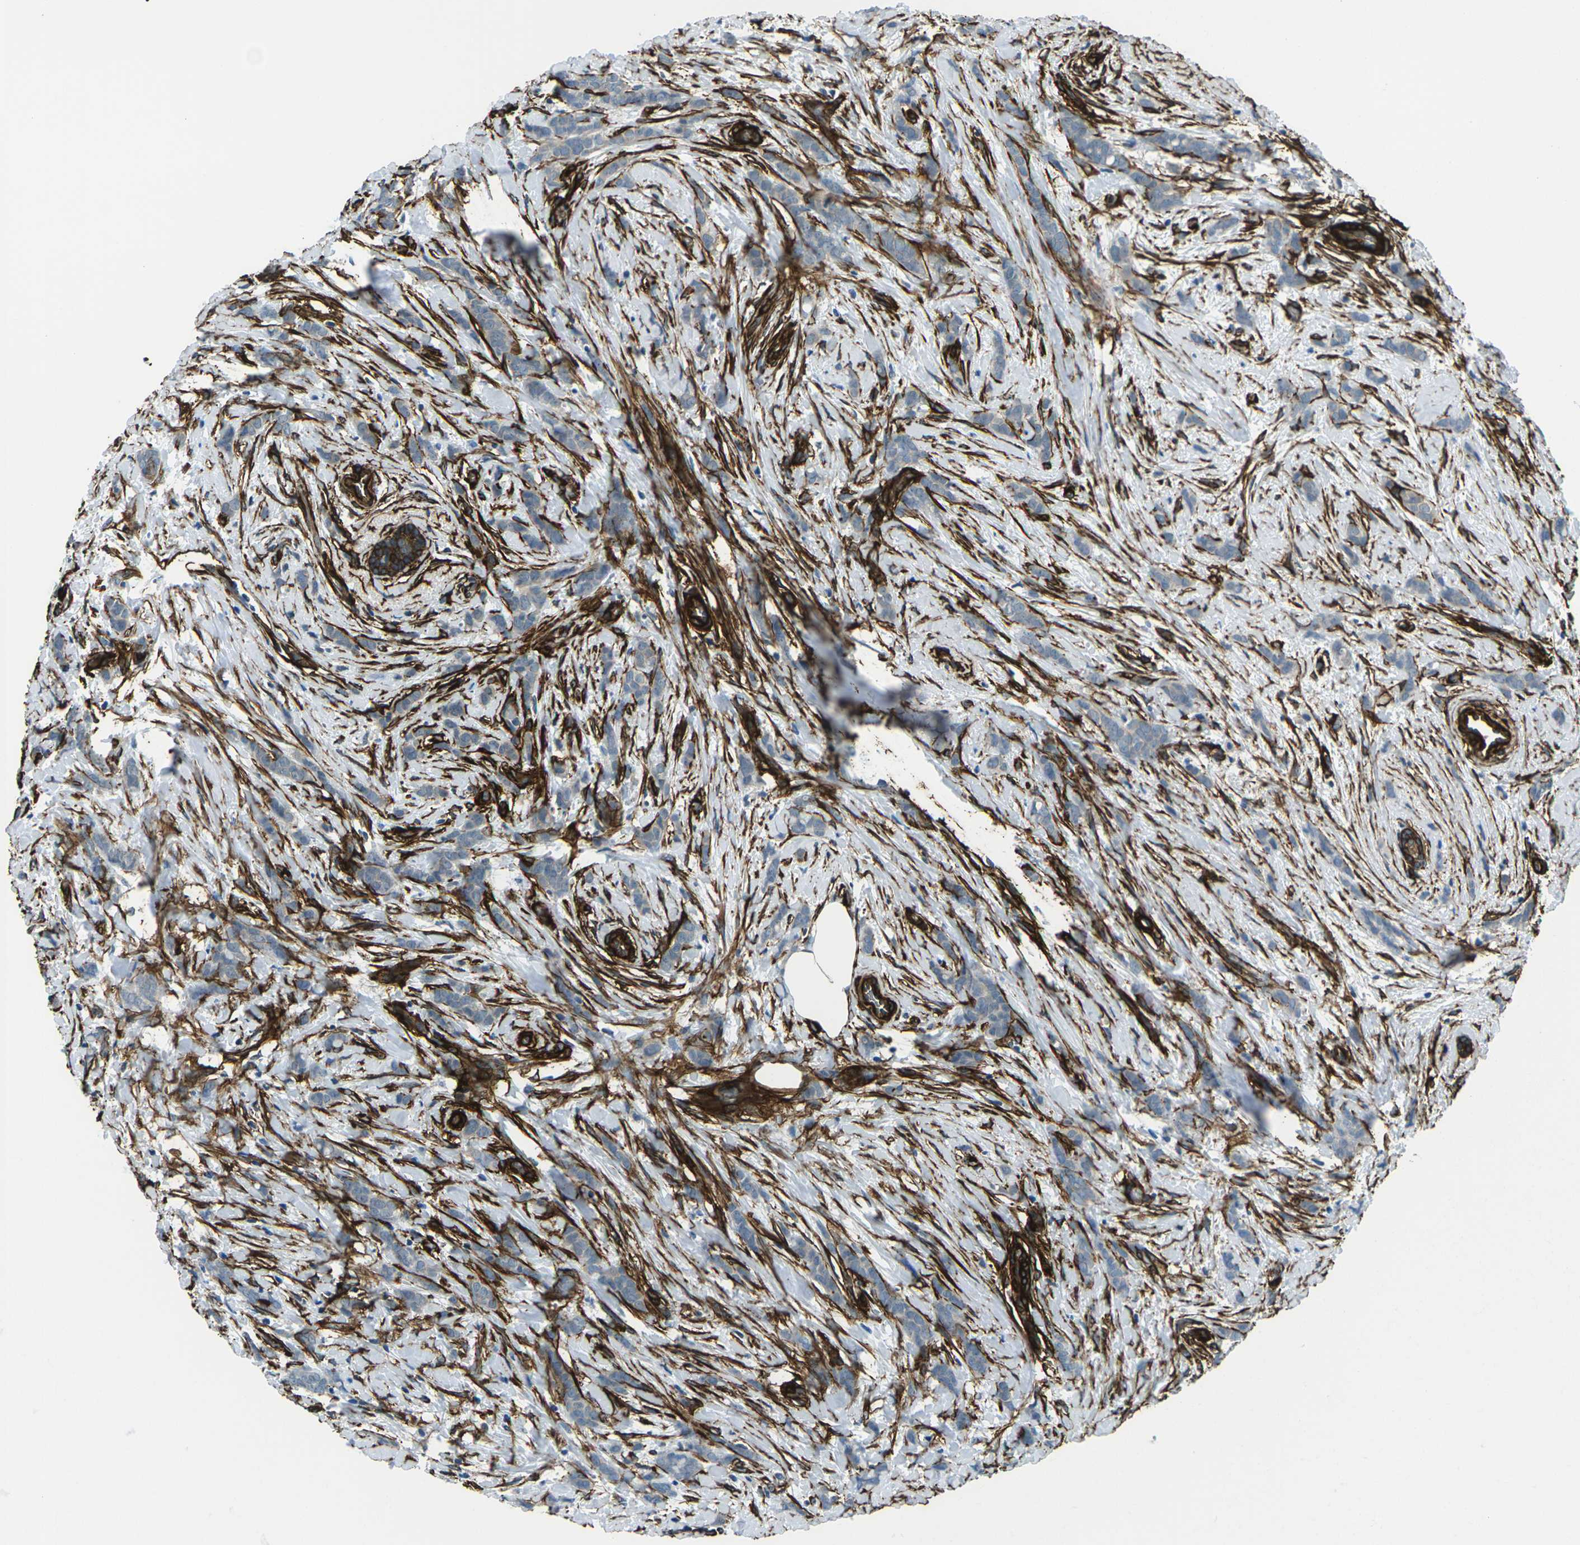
{"staining": {"intensity": "negative", "quantity": "none", "location": "none"}, "tissue": "breast cancer", "cell_type": "Tumor cells", "image_type": "cancer", "snomed": [{"axis": "morphology", "description": "Lobular carcinoma, in situ"}, {"axis": "morphology", "description": "Lobular carcinoma"}, {"axis": "topography", "description": "Breast"}], "caption": "DAB (3,3'-diaminobenzidine) immunohistochemical staining of lobular carcinoma (breast) displays no significant expression in tumor cells.", "gene": "GRAMD1C", "patient": {"sex": "female", "age": 41}}